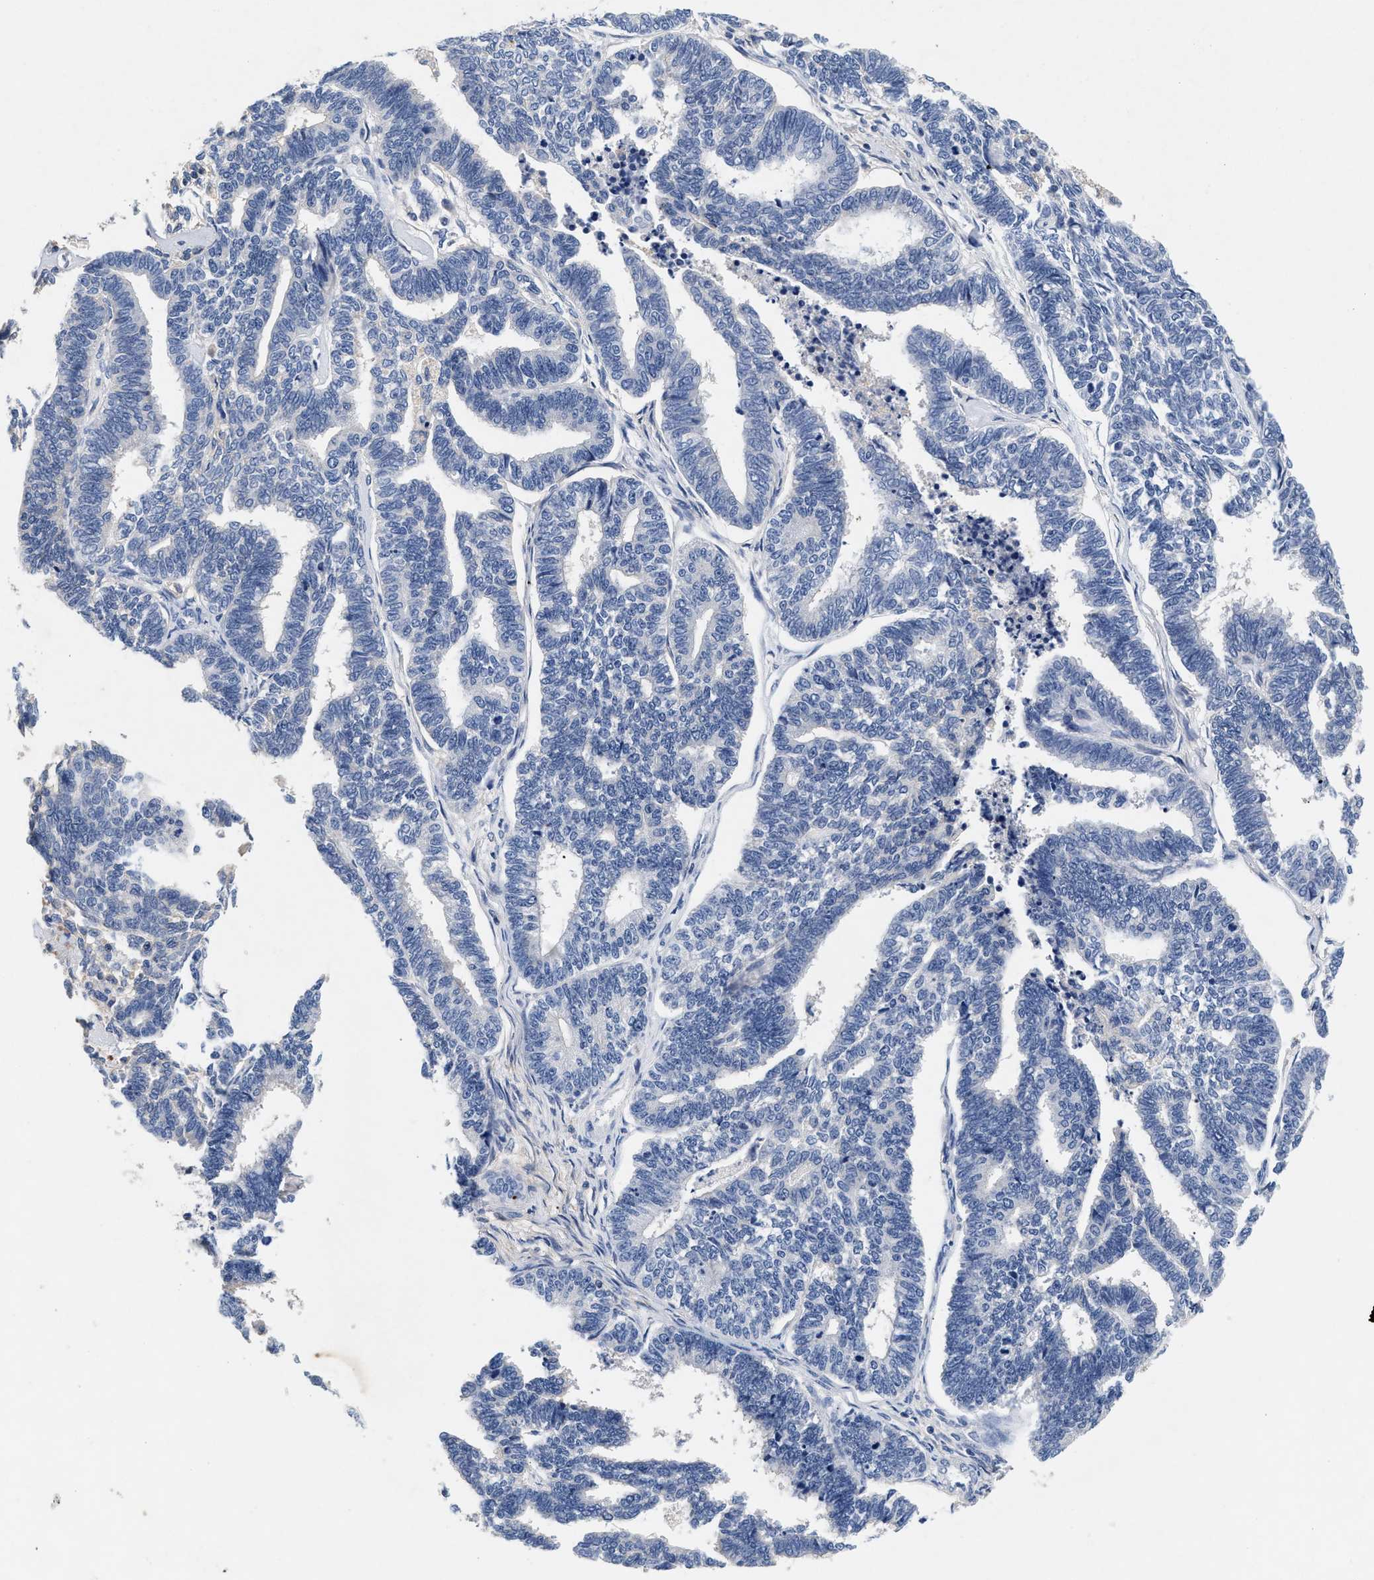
{"staining": {"intensity": "negative", "quantity": "none", "location": "none"}, "tissue": "endometrial cancer", "cell_type": "Tumor cells", "image_type": "cancer", "snomed": [{"axis": "morphology", "description": "Adenocarcinoma, NOS"}, {"axis": "topography", "description": "Endometrium"}], "caption": "High power microscopy histopathology image of an immunohistochemistry image of adenocarcinoma (endometrial), revealing no significant staining in tumor cells.", "gene": "GNAI3", "patient": {"sex": "female", "age": 70}}